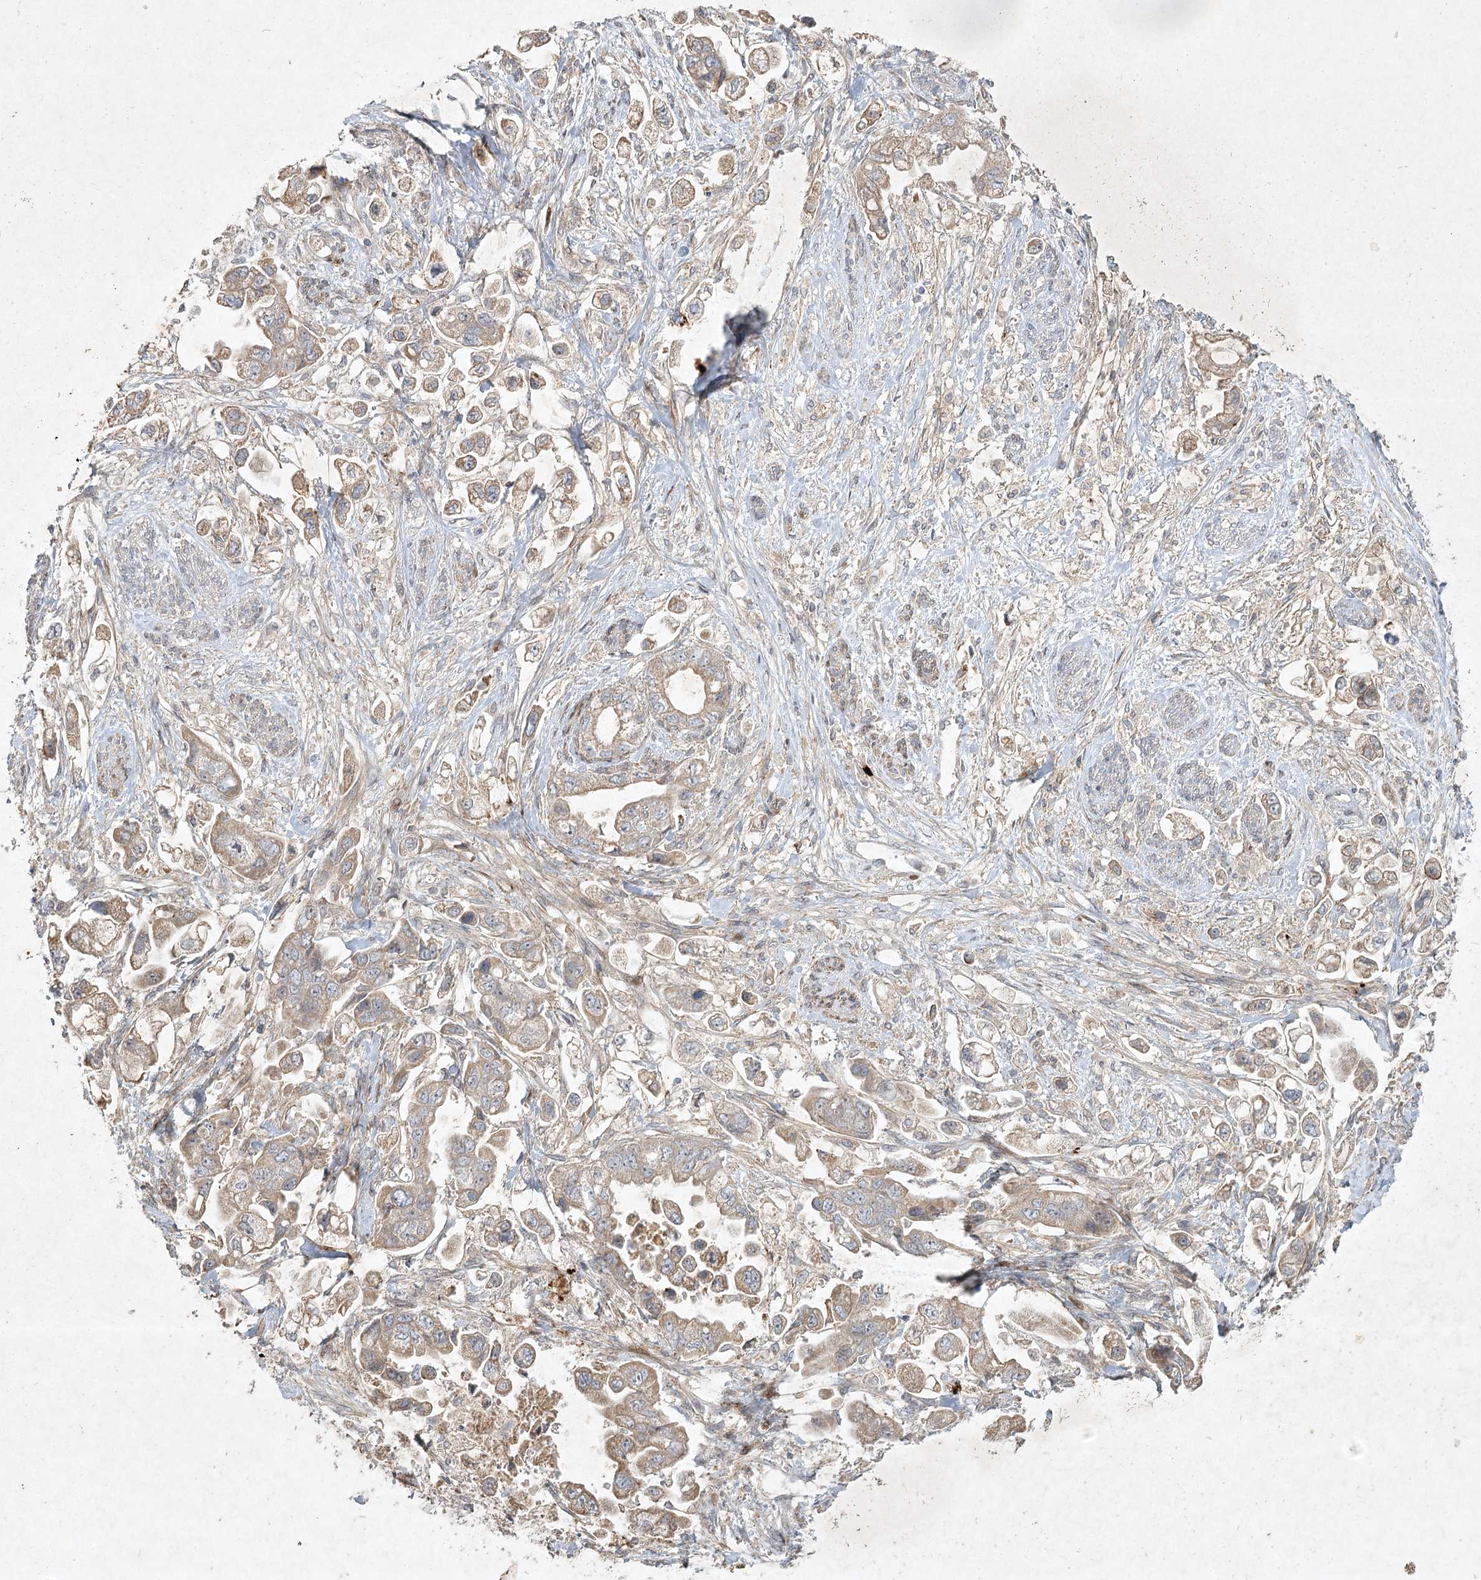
{"staining": {"intensity": "weak", "quantity": ">75%", "location": "cytoplasmic/membranous"}, "tissue": "stomach cancer", "cell_type": "Tumor cells", "image_type": "cancer", "snomed": [{"axis": "morphology", "description": "Adenocarcinoma, NOS"}, {"axis": "topography", "description": "Stomach"}], "caption": "A high-resolution photomicrograph shows immunohistochemistry staining of stomach cancer (adenocarcinoma), which reveals weak cytoplasmic/membranous expression in about >75% of tumor cells. (IHC, brightfield microscopy, high magnification).", "gene": "KBTBD4", "patient": {"sex": "male", "age": 62}}